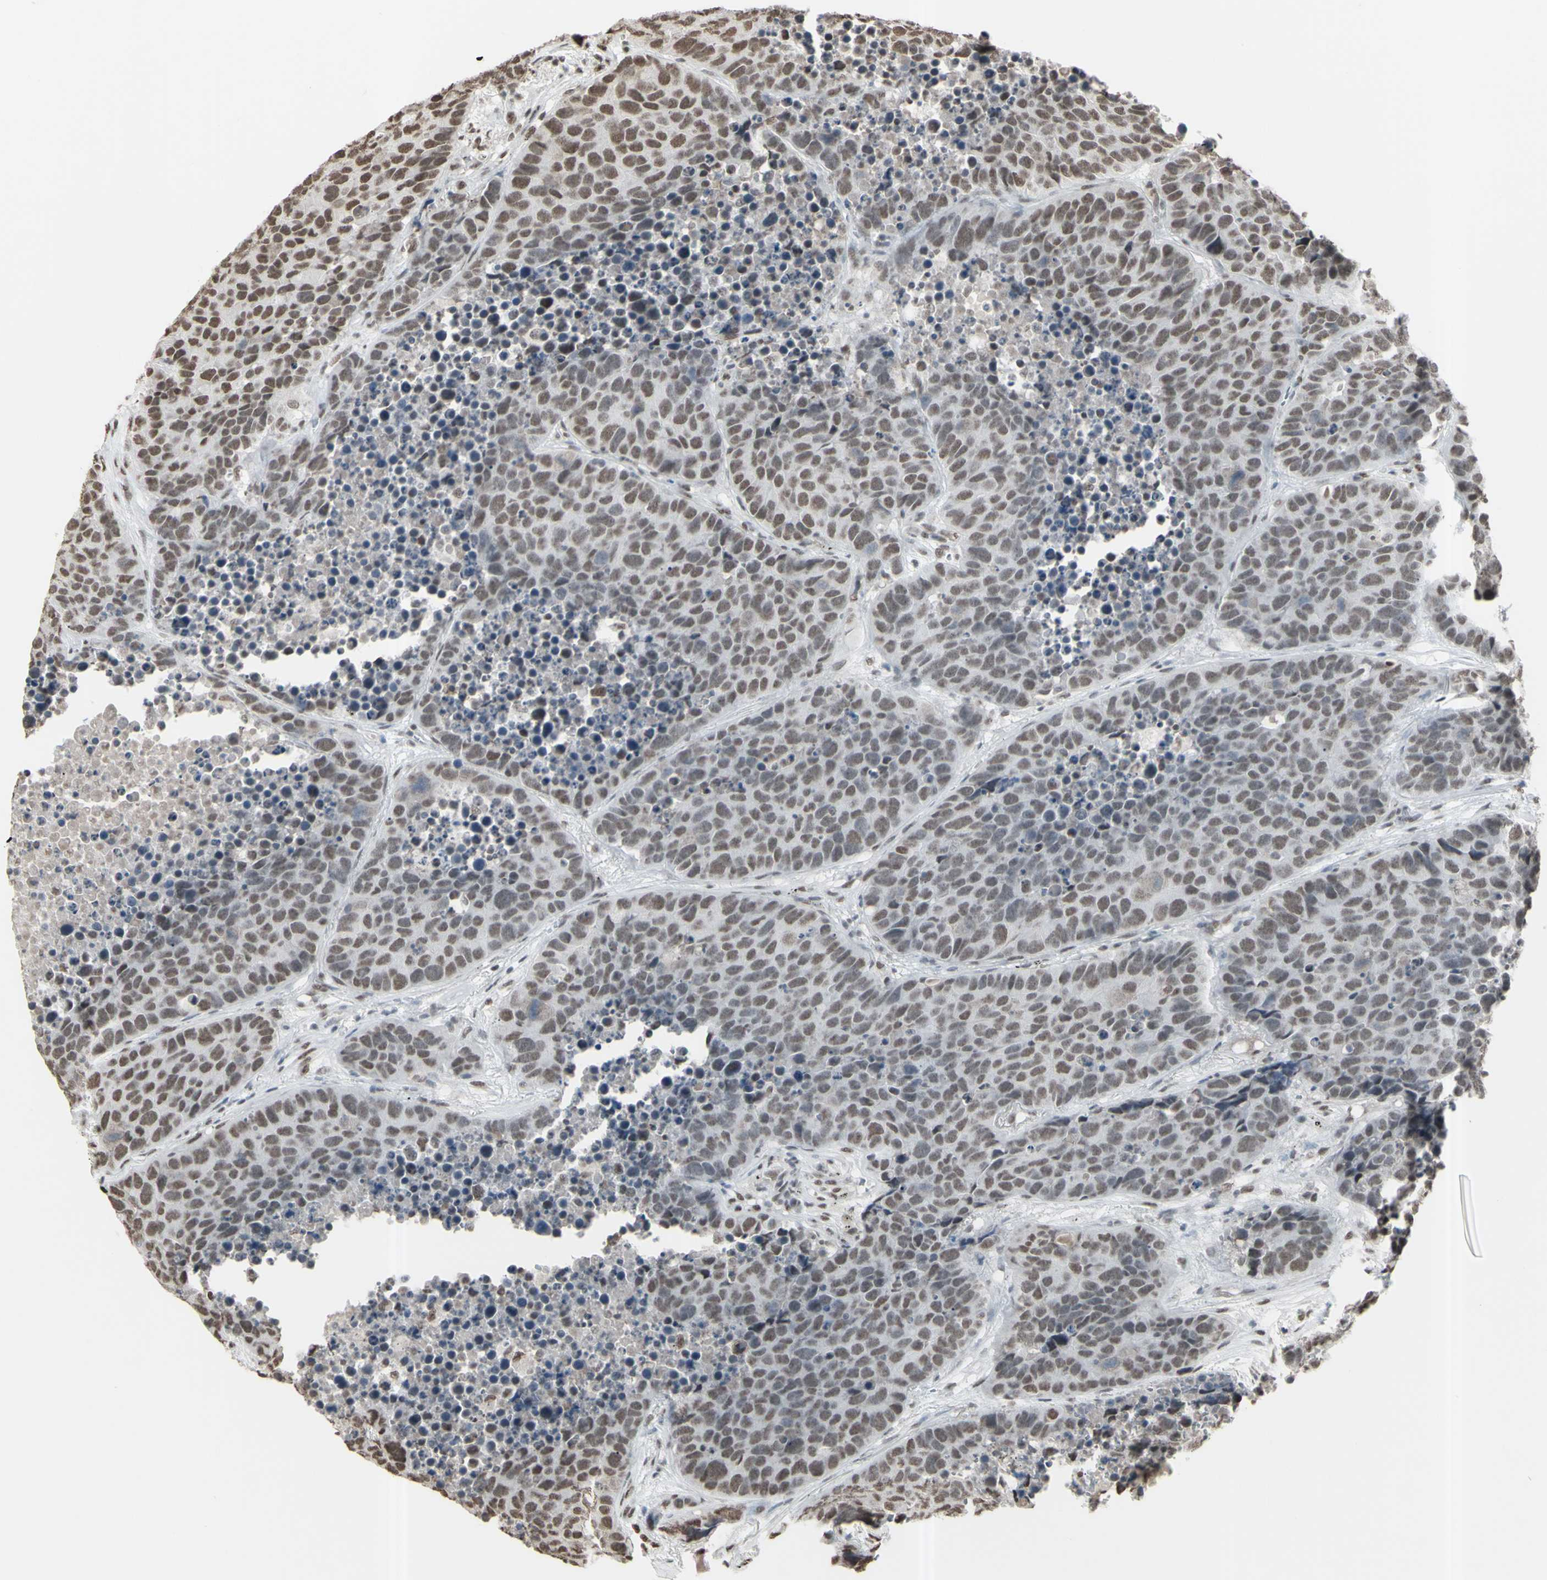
{"staining": {"intensity": "moderate", "quantity": ">75%", "location": "nuclear"}, "tissue": "carcinoid", "cell_type": "Tumor cells", "image_type": "cancer", "snomed": [{"axis": "morphology", "description": "Carcinoid, malignant, NOS"}, {"axis": "topography", "description": "Lung"}], "caption": "About >75% of tumor cells in human carcinoid show moderate nuclear protein positivity as visualized by brown immunohistochemical staining.", "gene": "TRIM28", "patient": {"sex": "male", "age": 60}}